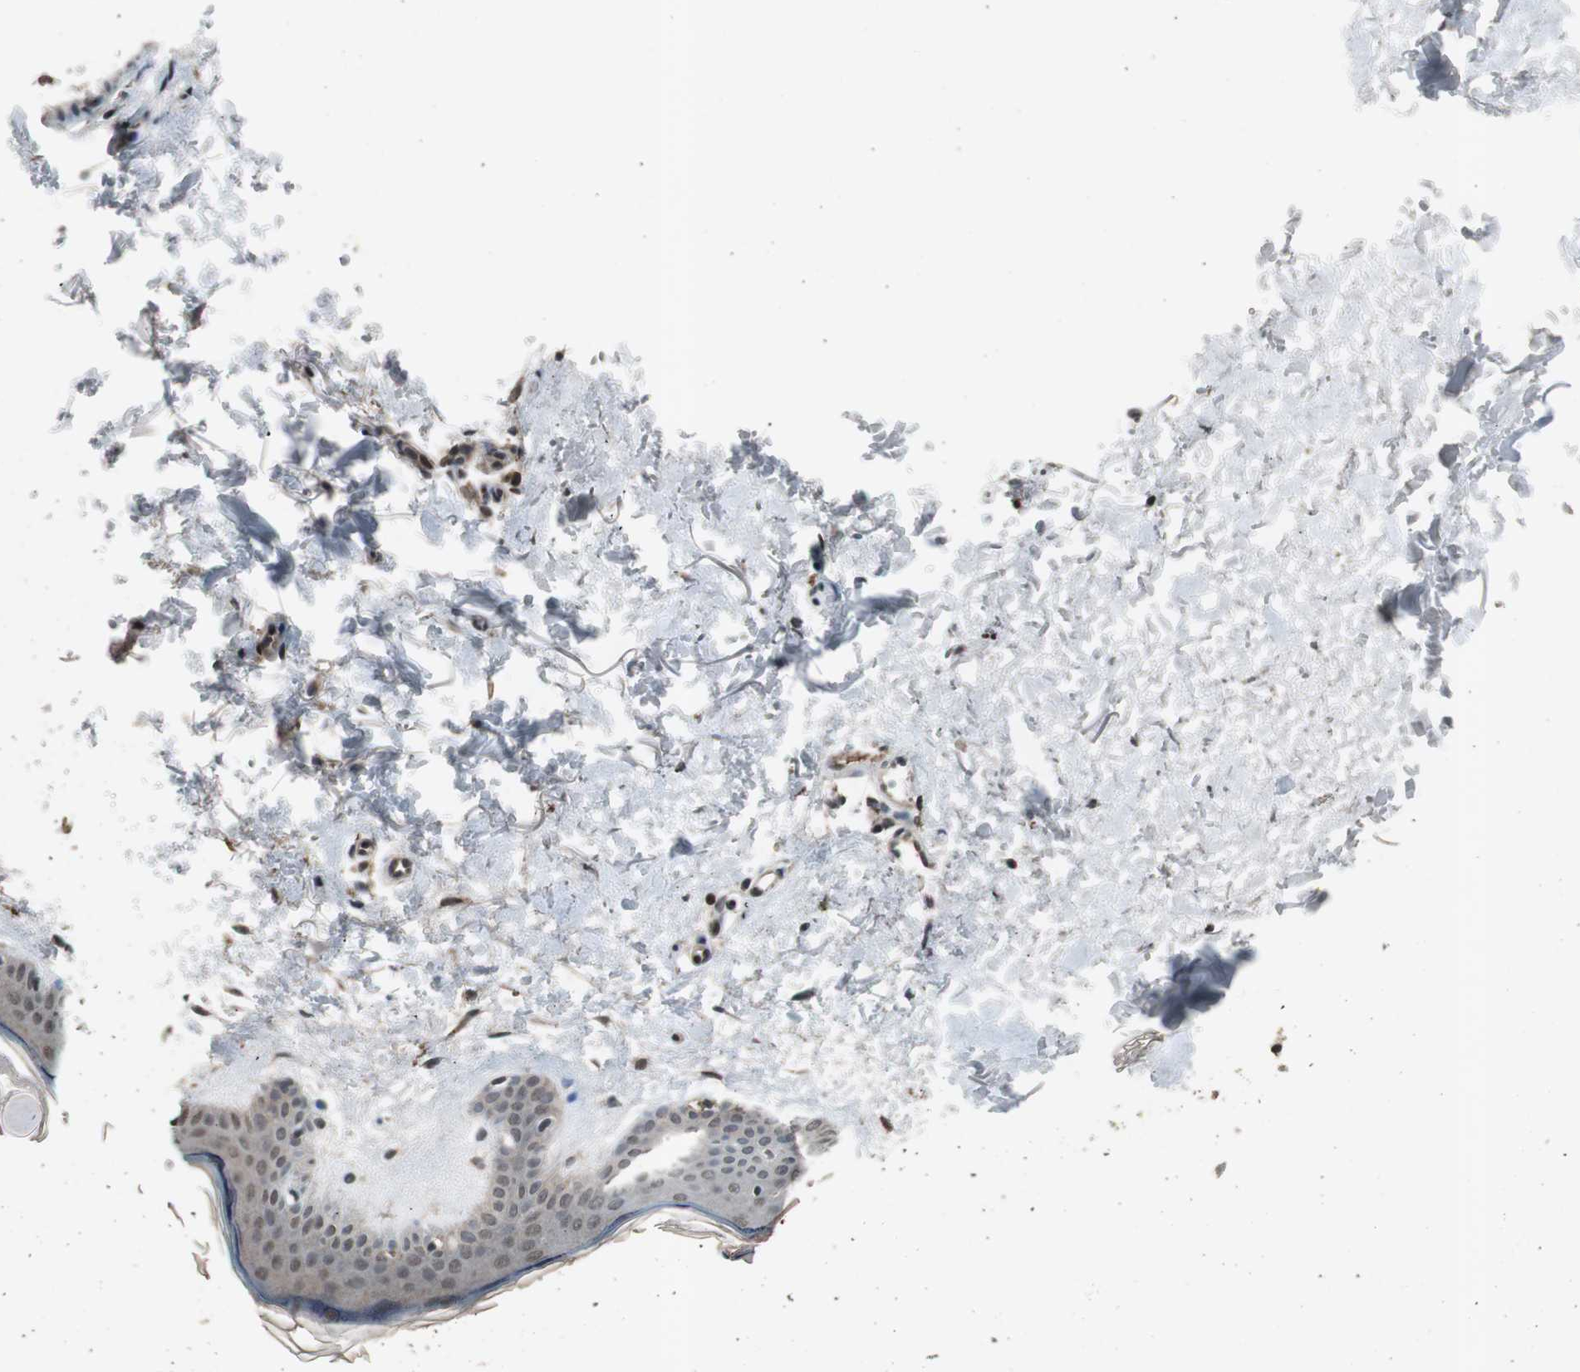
{"staining": {"intensity": "moderate", "quantity": "25%-75%", "location": "cytoplasmic/membranous,nuclear"}, "tissue": "skin", "cell_type": "Fibroblasts", "image_type": "normal", "snomed": [{"axis": "morphology", "description": "Normal tissue, NOS"}, {"axis": "topography", "description": "Skin"}], "caption": "Protein staining of unremarkable skin demonstrates moderate cytoplasmic/membranous,nuclear expression in approximately 25%-75% of fibroblasts.", "gene": "BOLA1", "patient": {"sex": "female", "age": 56}}